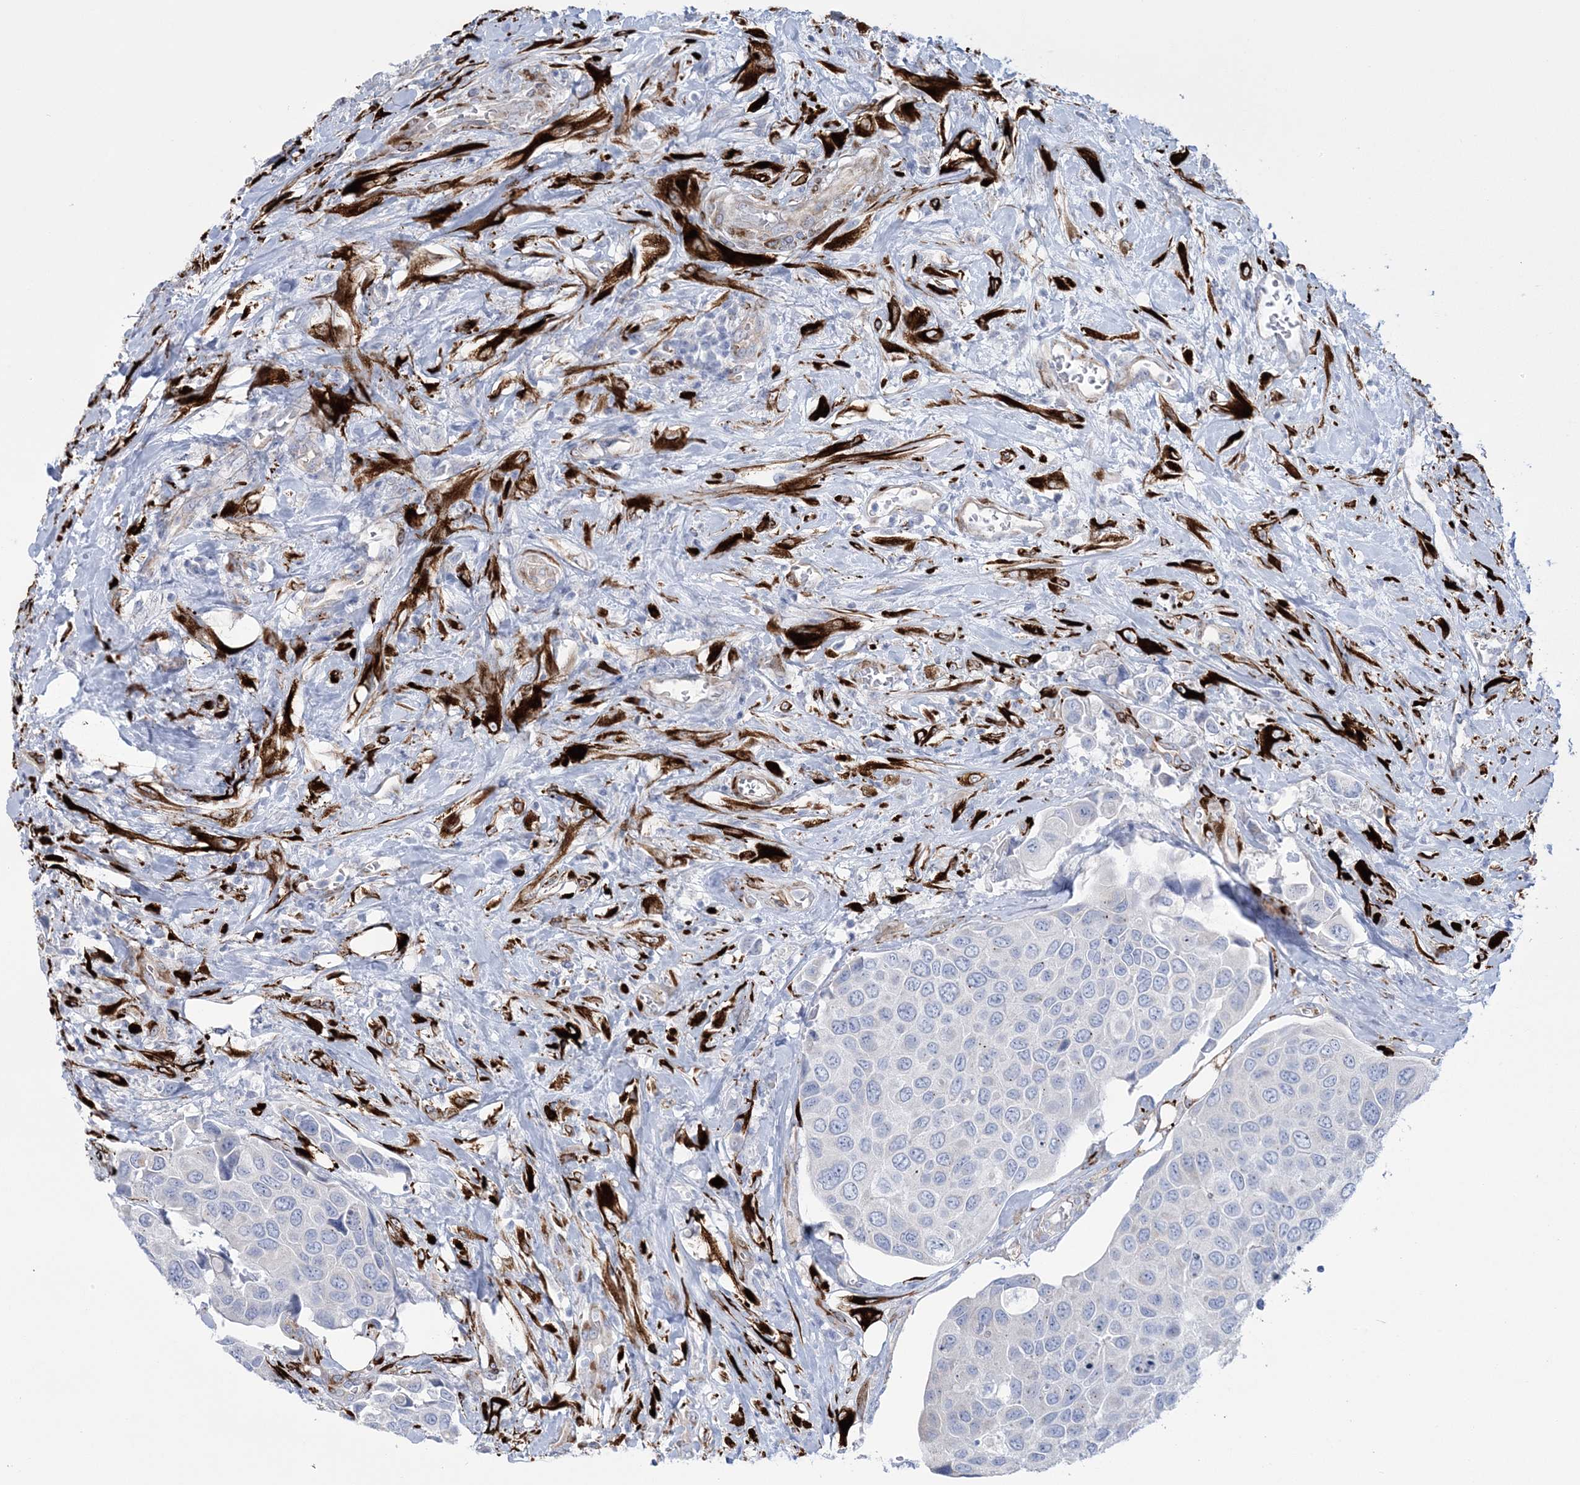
{"staining": {"intensity": "negative", "quantity": "none", "location": "none"}, "tissue": "urothelial cancer", "cell_type": "Tumor cells", "image_type": "cancer", "snomed": [{"axis": "morphology", "description": "Urothelial carcinoma, High grade"}, {"axis": "topography", "description": "Urinary bladder"}], "caption": "Tumor cells are negative for protein expression in human urothelial carcinoma (high-grade).", "gene": "RAB11FIP5", "patient": {"sex": "male", "age": 74}}